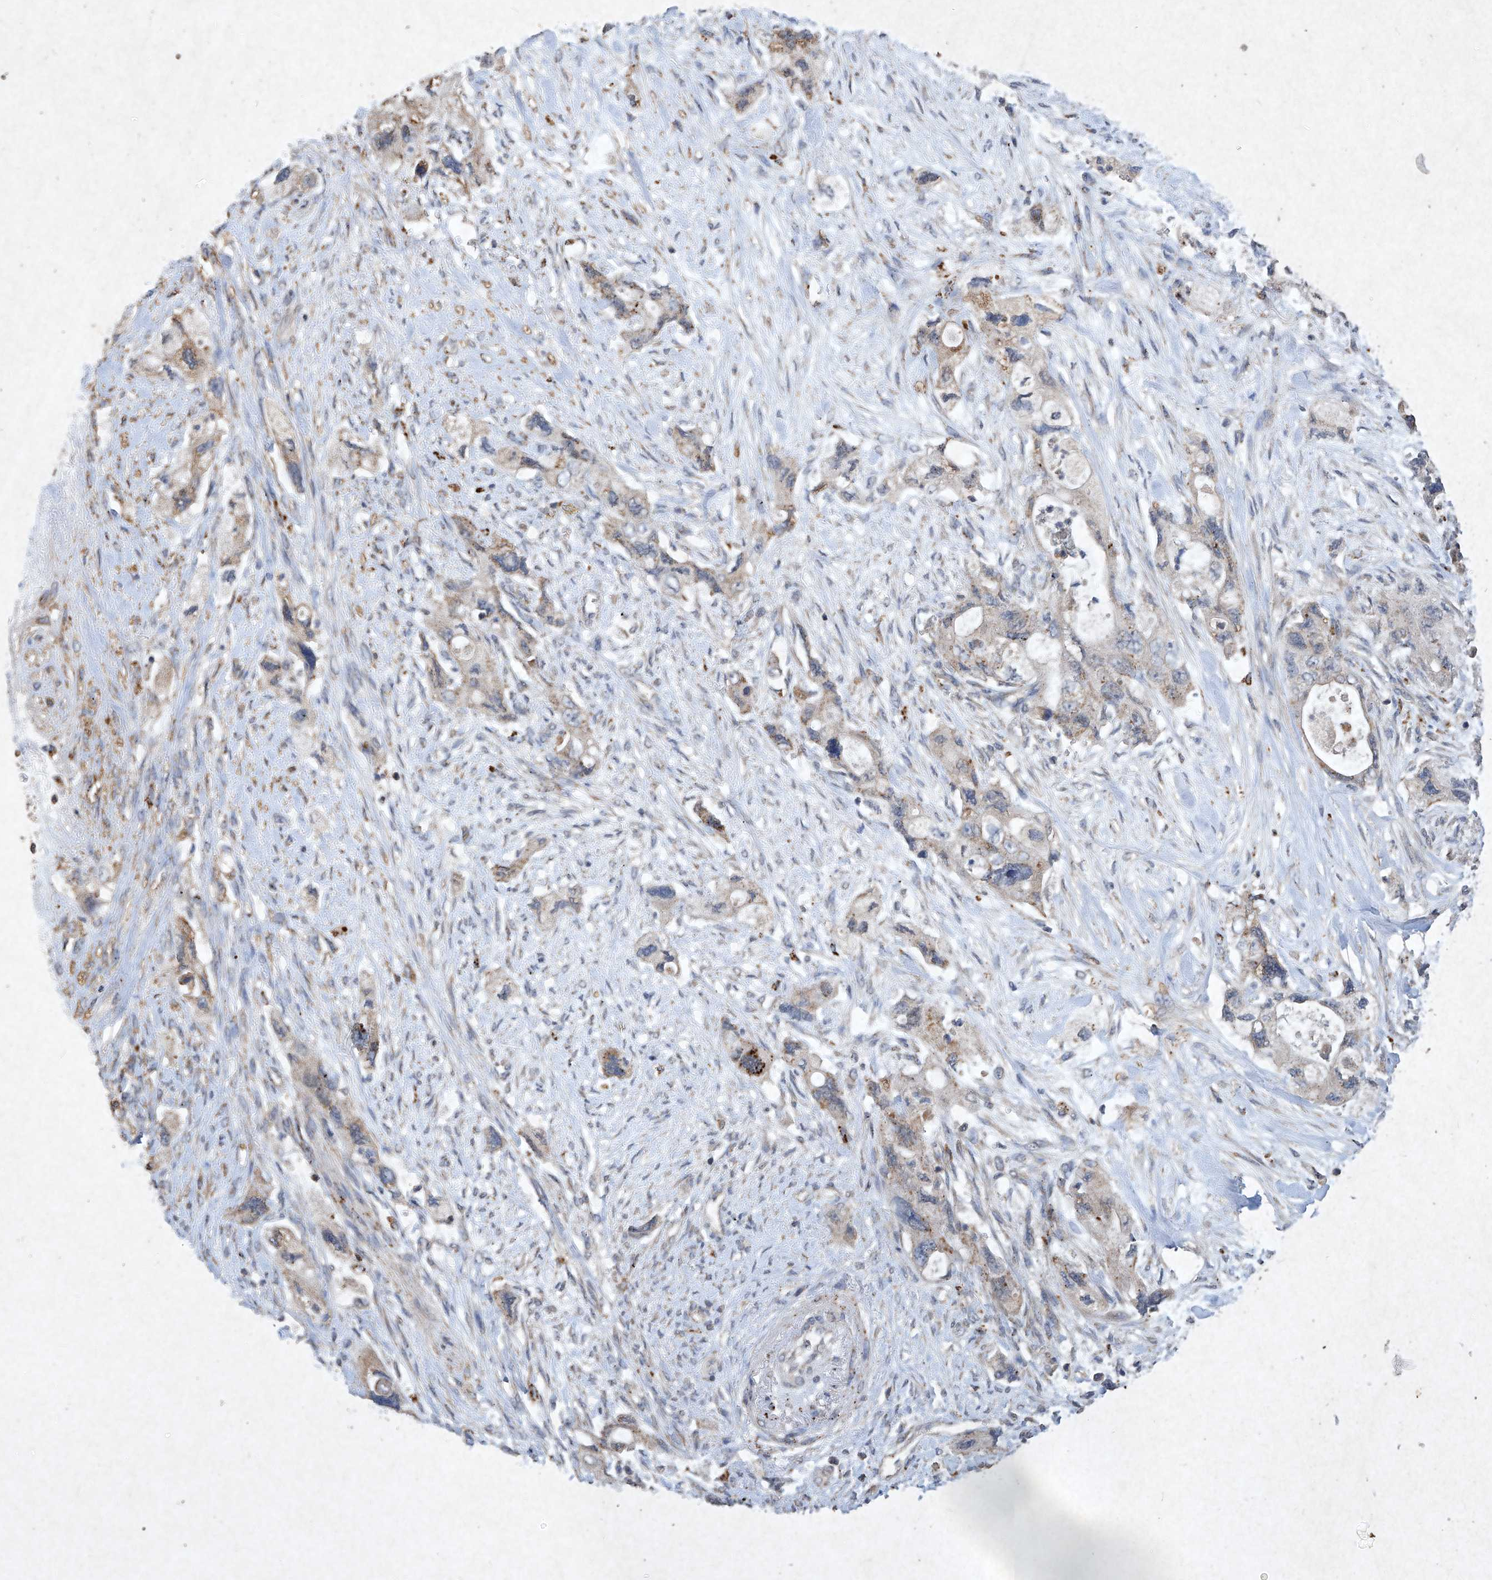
{"staining": {"intensity": "moderate", "quantity": "25%-75%", "location": "cytoplasmic/membranous"}, "tissue": "pancreatic cancer", "cell_type": "Tumor cells", "image_type": "cancer", "snomed": [{"axis": "morphology", "description": "Adenocarcinoma, NOS"}, {"axis": "topography", "description": "Pancreas"}], "caption": "Approximately 25%-75% of tumor cells in human pancreatic adenocarcinoma display moderate cytoplasmic/membranous protein positivity as visualized by brown immunohistochemical staining.", "gene": "MED16", "patient": {"sex": "female", "age": 73}}